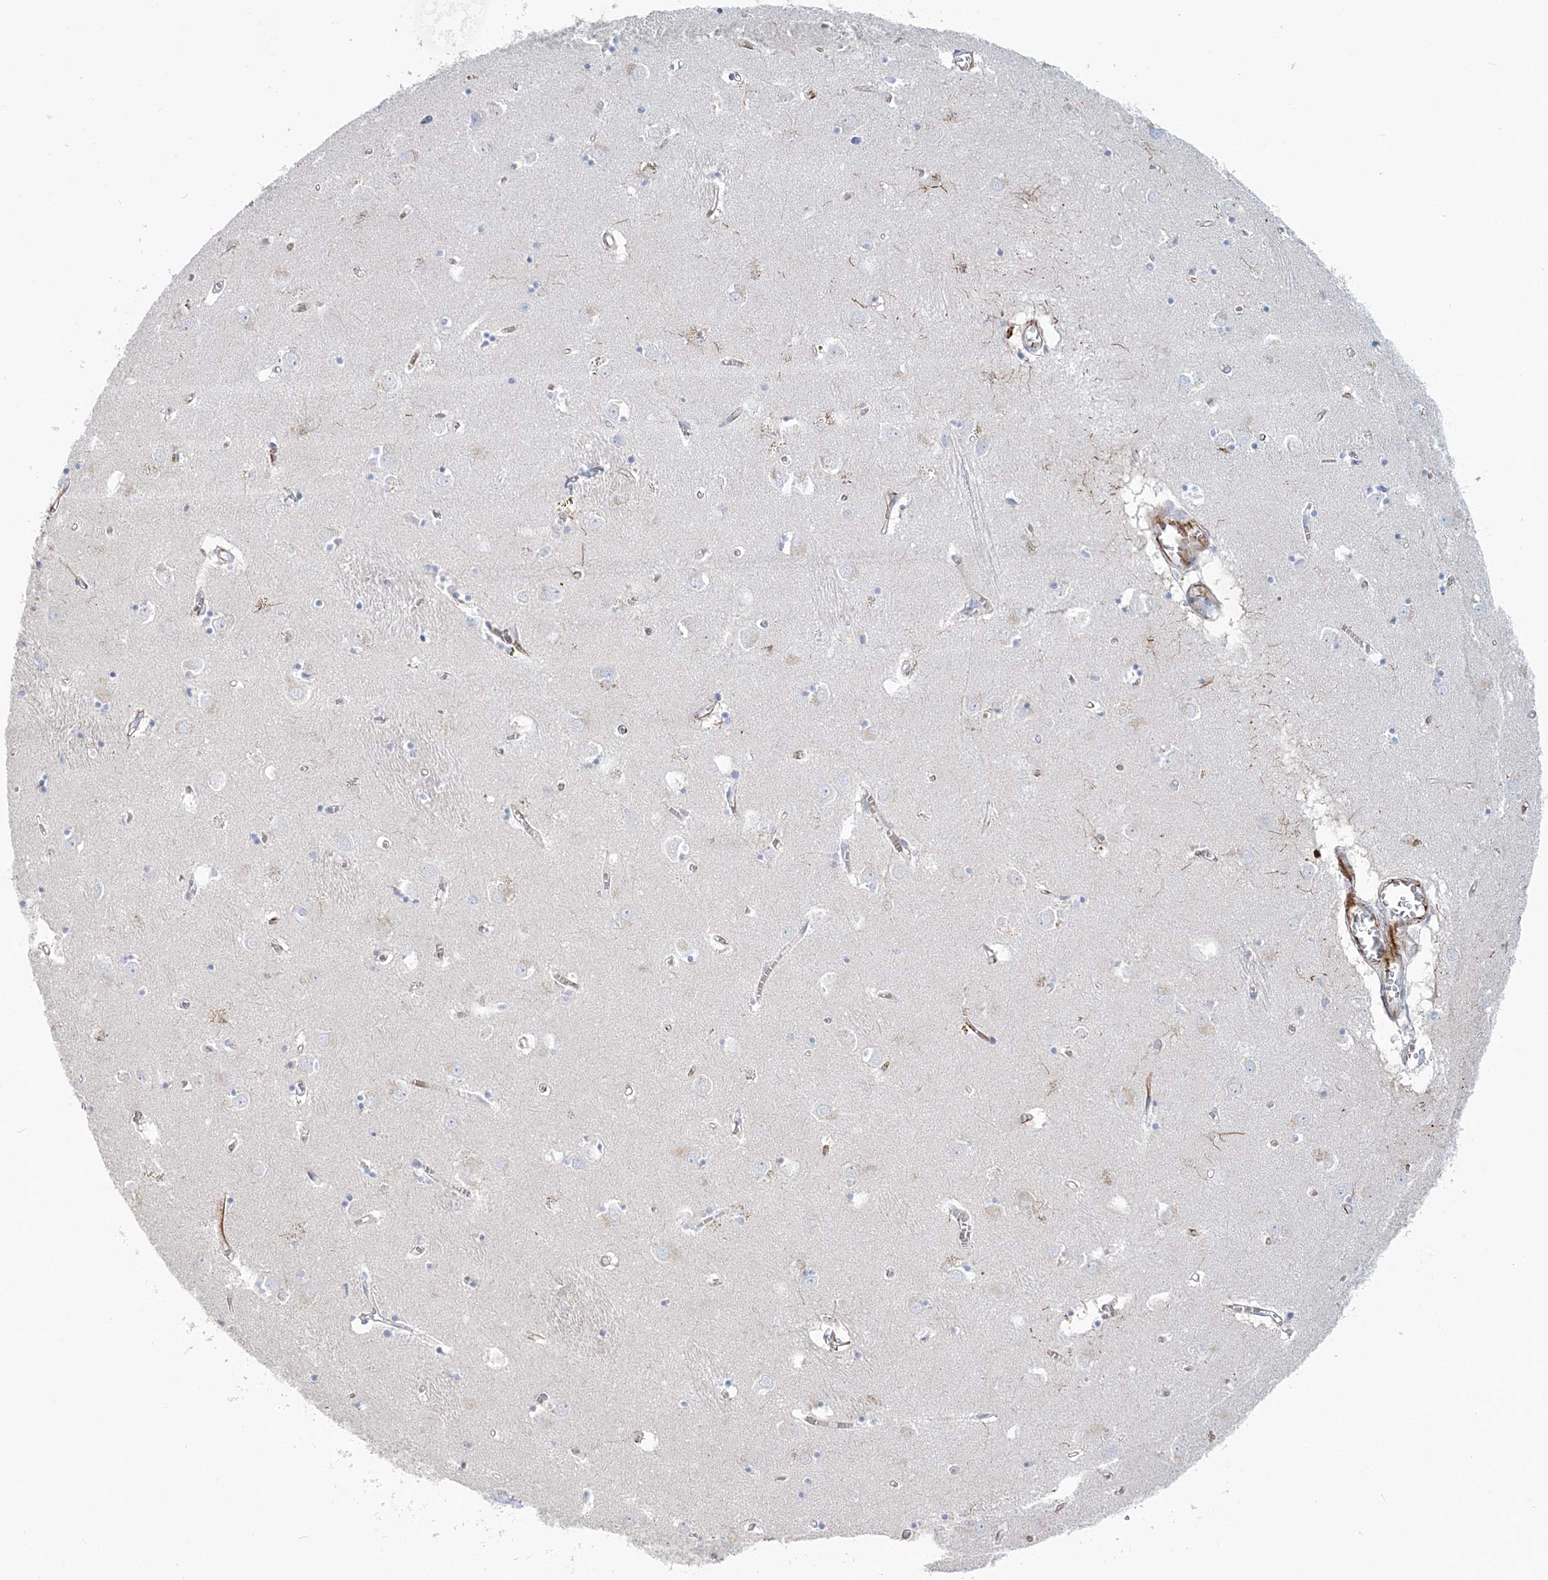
{"staining": {"intensity": "negative", "quantity": "none", "location": "none"}, "tissue": "caudate", "cell_type": "Glial cells", "image_type": "normal", "snomed": [{"axis": "morphology", "description": "Normal tissue, NOS"}, {"axis": "topography", "description": "Lateral ventricle wall"}], "caption": "Immunohistochemical staining of unremarkable human caudate displays no significant staining in glial cells.", "gene": "PPIL6", "patient": {"sex": "male", "age": 70}}